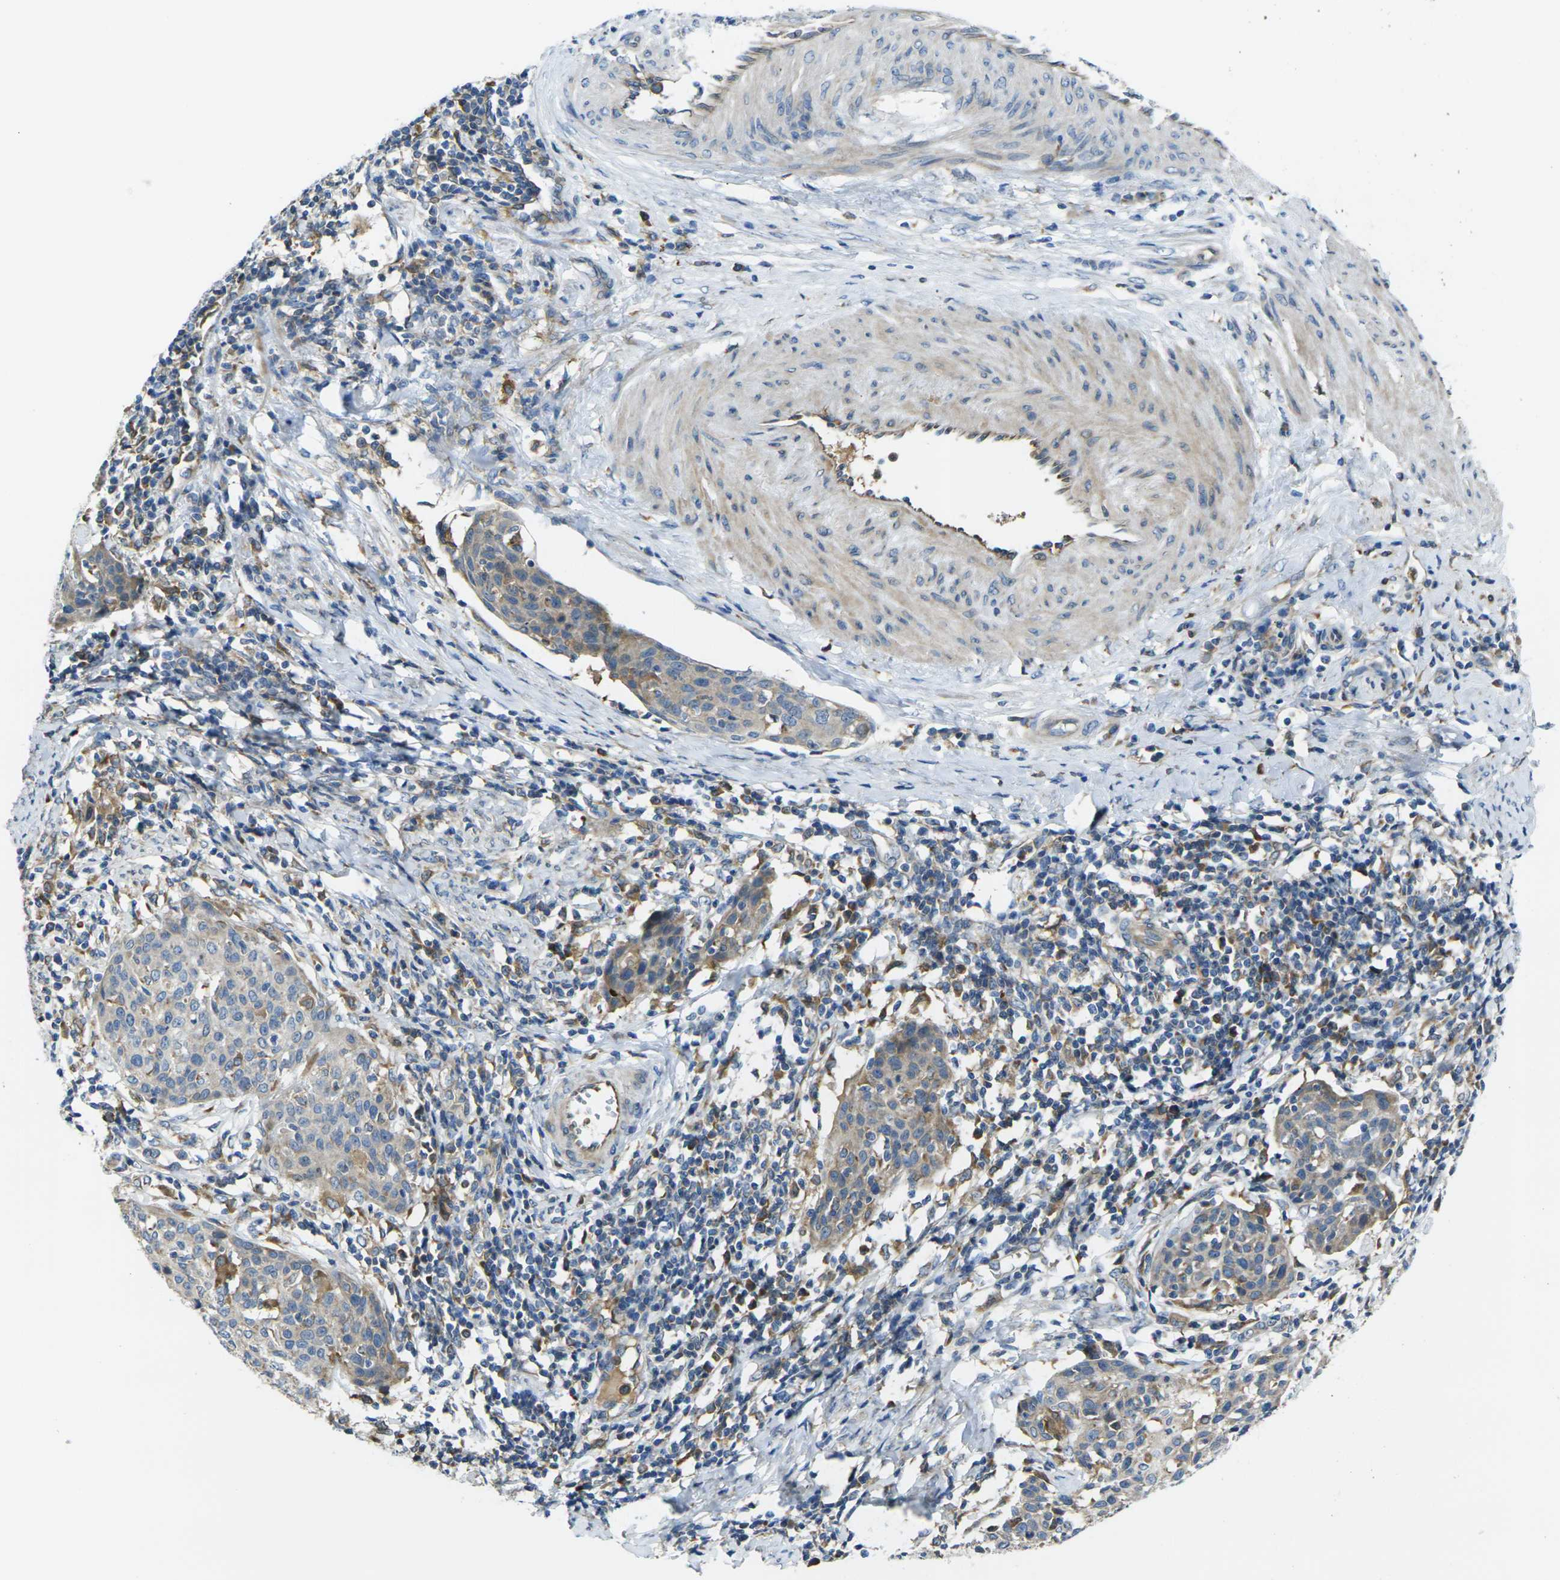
{"staining": {"intensity": "weak", "quantity": "<25%", "location": "cytoplasmic/membranous"}, "tissue": "cervical cancer", "cell_type": "Tumor cells", "image_type": "cancer", "snomed": [{"axis": "morphology", "description": "Squamous cell carcinoma, NOS"}, {"axis": "topography", "description": "Cervix"}], "caption": "Immunohistochemistry (IHC) histopathology image of neoplastic tissue: human cervical squamous cell carcinoma stained with DAB (3,3'-diaminobenzidine) exhibits no significant protein positivity in tumor cells.", "gene": "FZD1", "patient": {"sex": "female", "age": 38}}